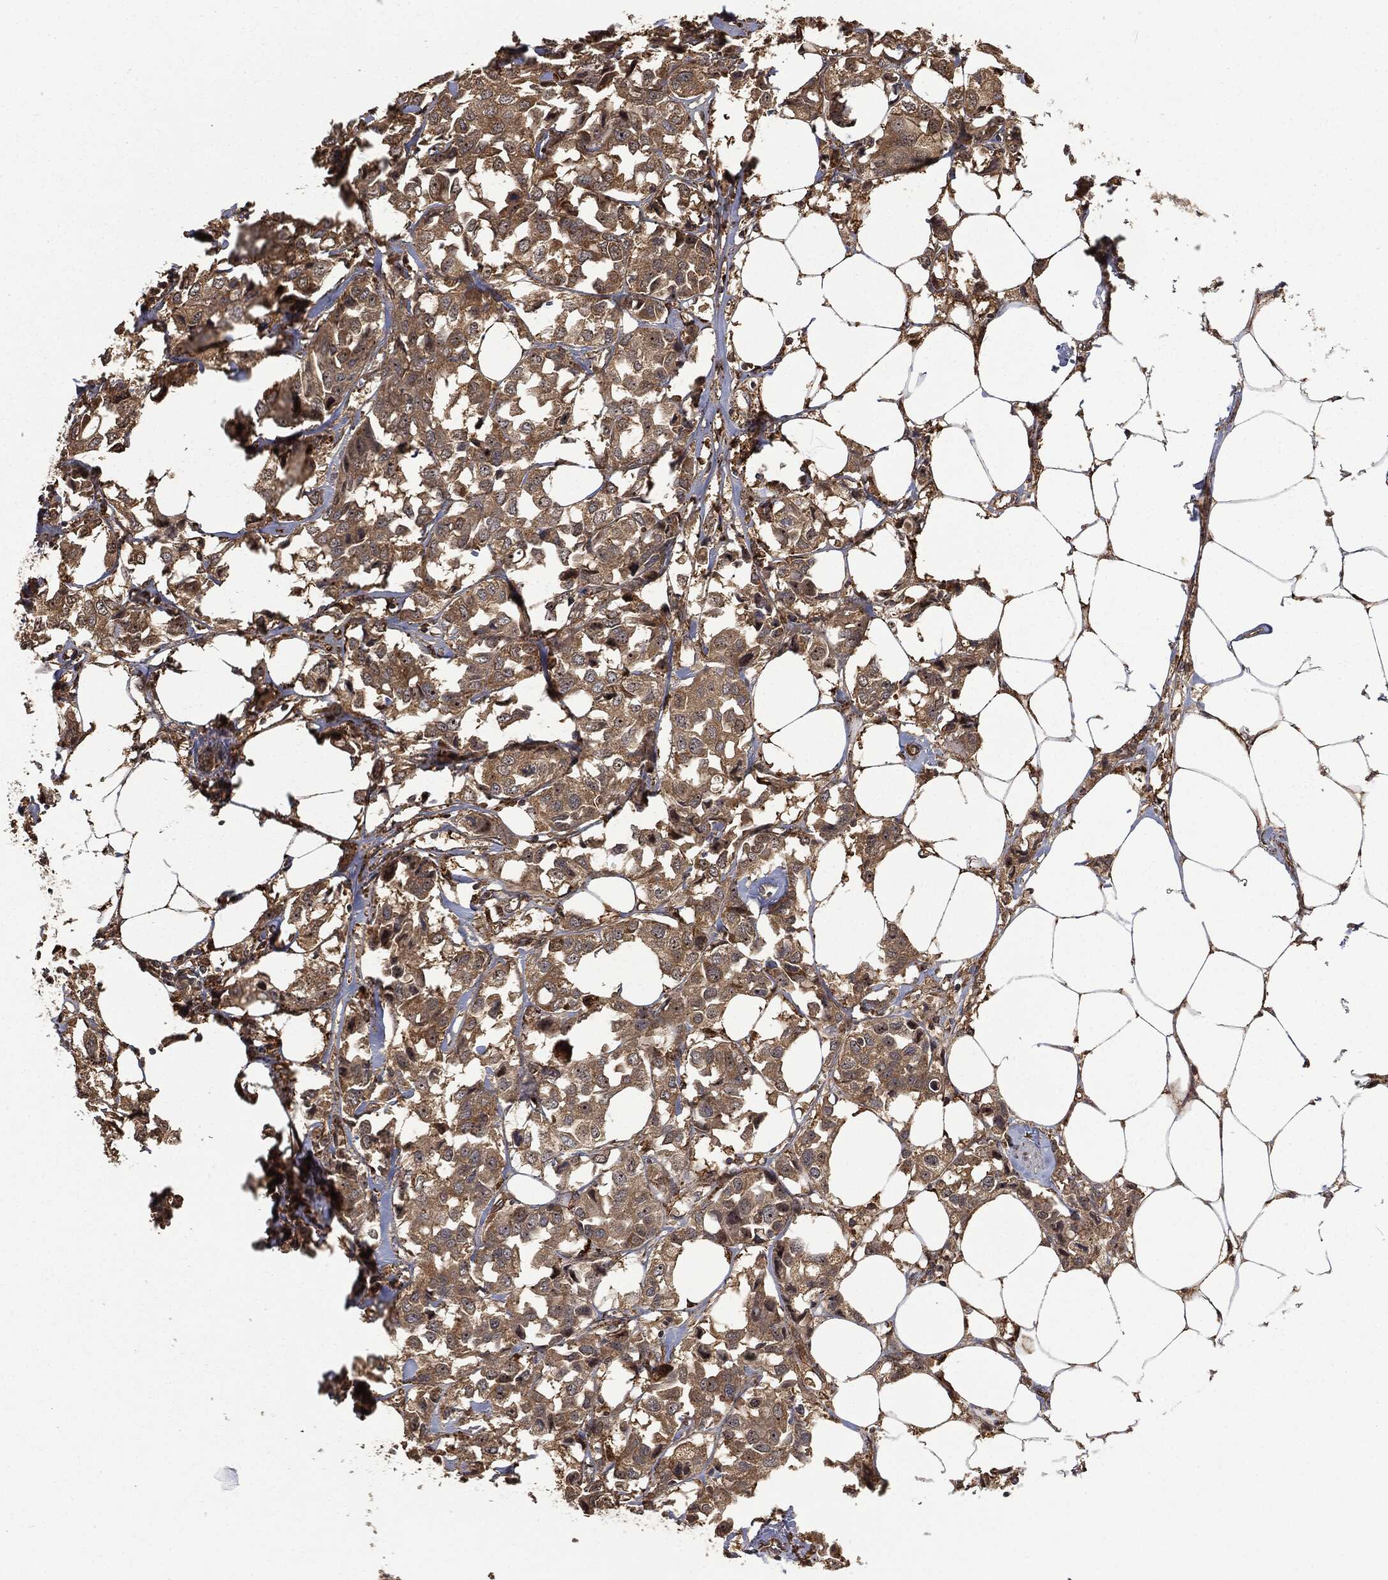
{"staining": {"intensity": "moderate", "quantity": ">75%", "location": "cytoplasmic/membranous"}, "tissue": "breast cancer", "cell_type": "Tumor cells", "image_type": "cancer", "snomed": [{"axis": "morphology", "description": "Duct carcinoma"}, {"axis": "topography", "description": "Breast"}], "caption": "Breast cancer stained with a protein marker reveals moderate staining in tumor cells.", "gene": "RFTN1", "patient": {"sex": "female", "age": 80}}